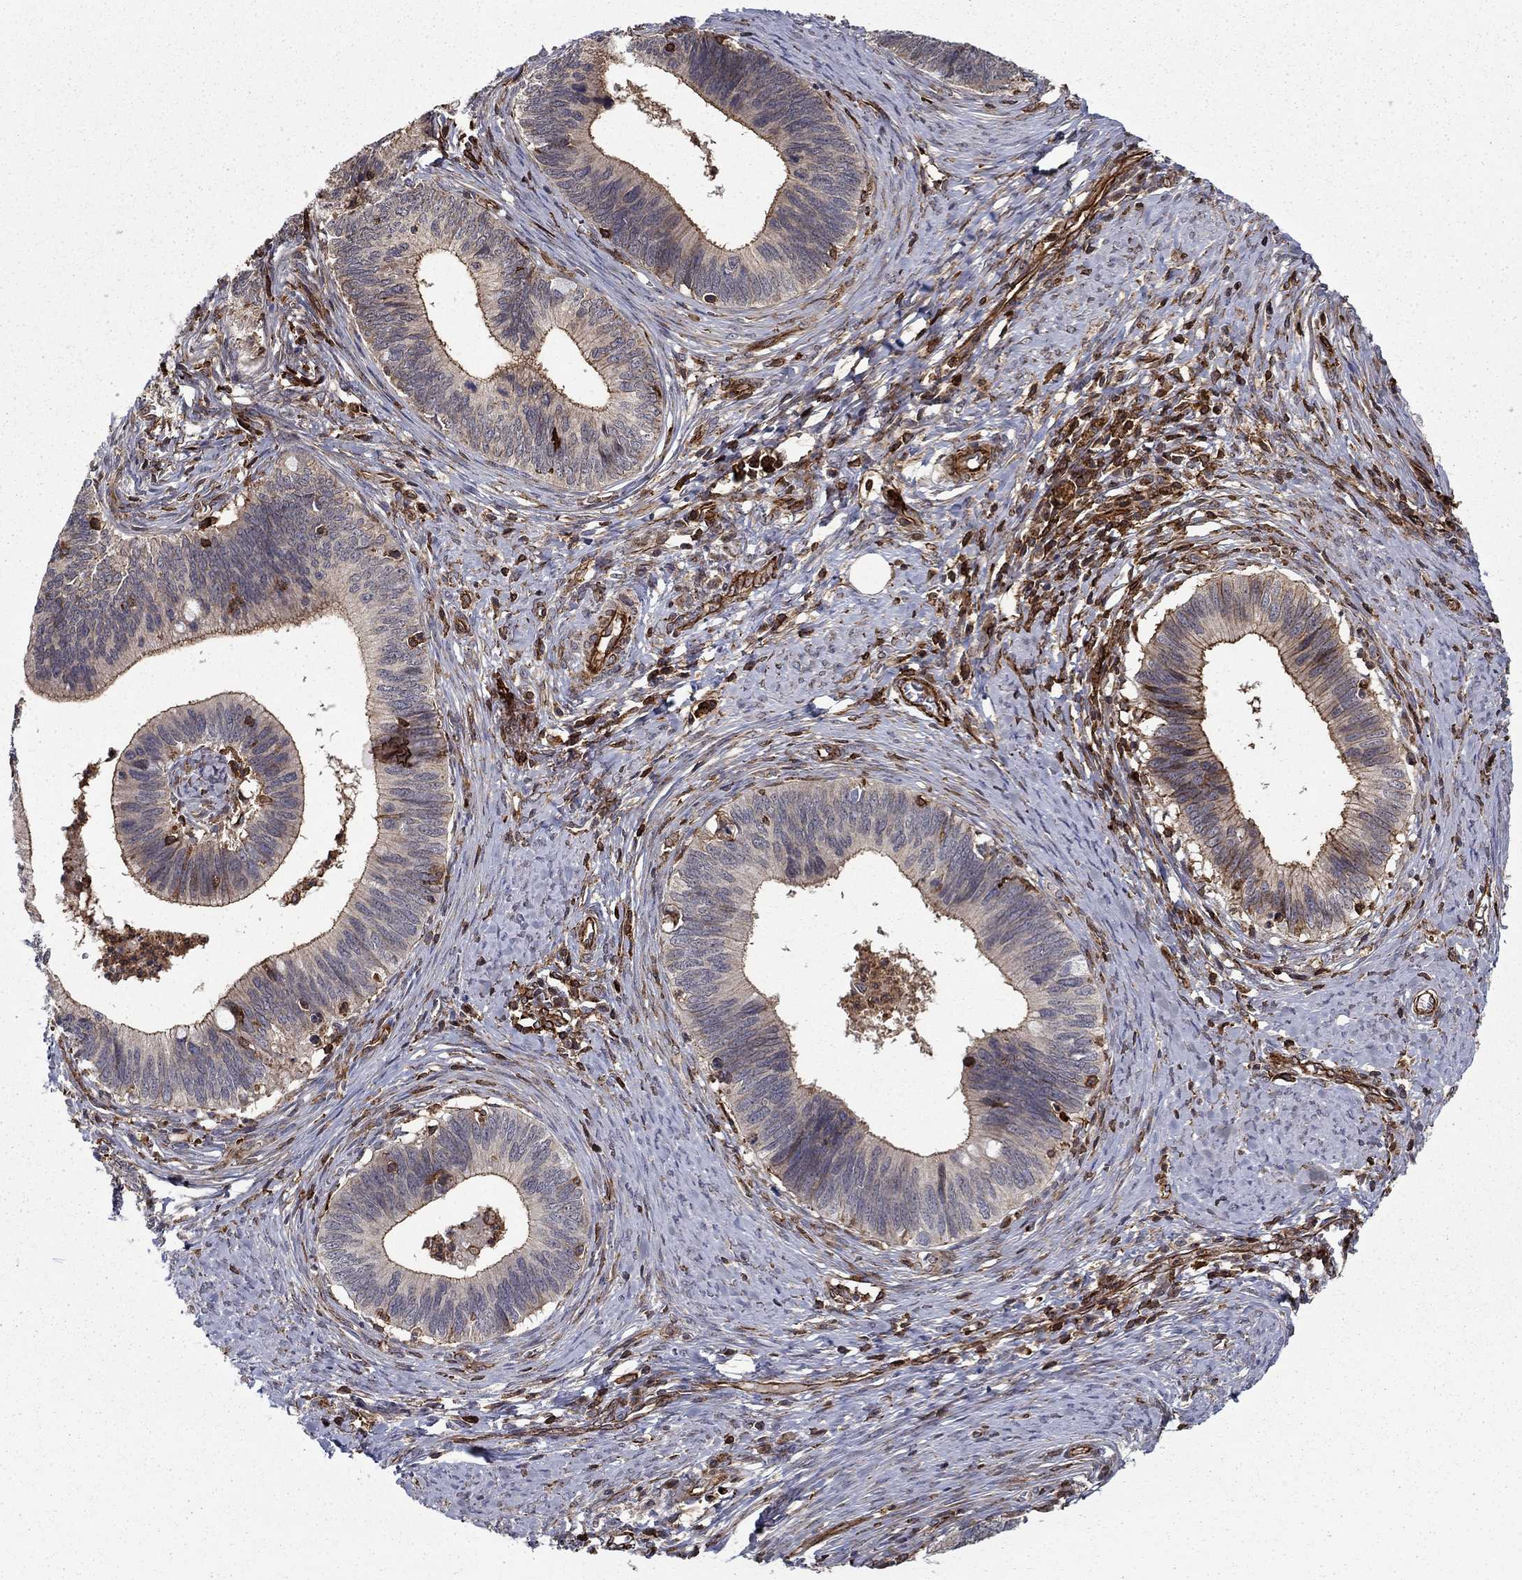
{"staining": {"intensity": "moderate", "quantity": "<25%", "location": "cytoplasmic/membranous"}, "tissue": "cervical cancer", "cell_type": "Tumor cells", "image_type": "cancer", "snomed": [{"axis": "morphology", "description": "Adenocarcinoma, NOS"}, {"axis": "topography", "description": "Cervix"}], "caption": "DAB immunohistochemical staining of cervical cancer (adenocarcinoma) demonstrates moderate cytoplasmic/membranous protein positivity in about <25% of tumor cells. (DAB (3,3'-diaminobenzidine) IHC, brown staining for protein, blue staining for nuclei).", "gene": "ADM", "patient": {"sex": "female", "age": 42}}